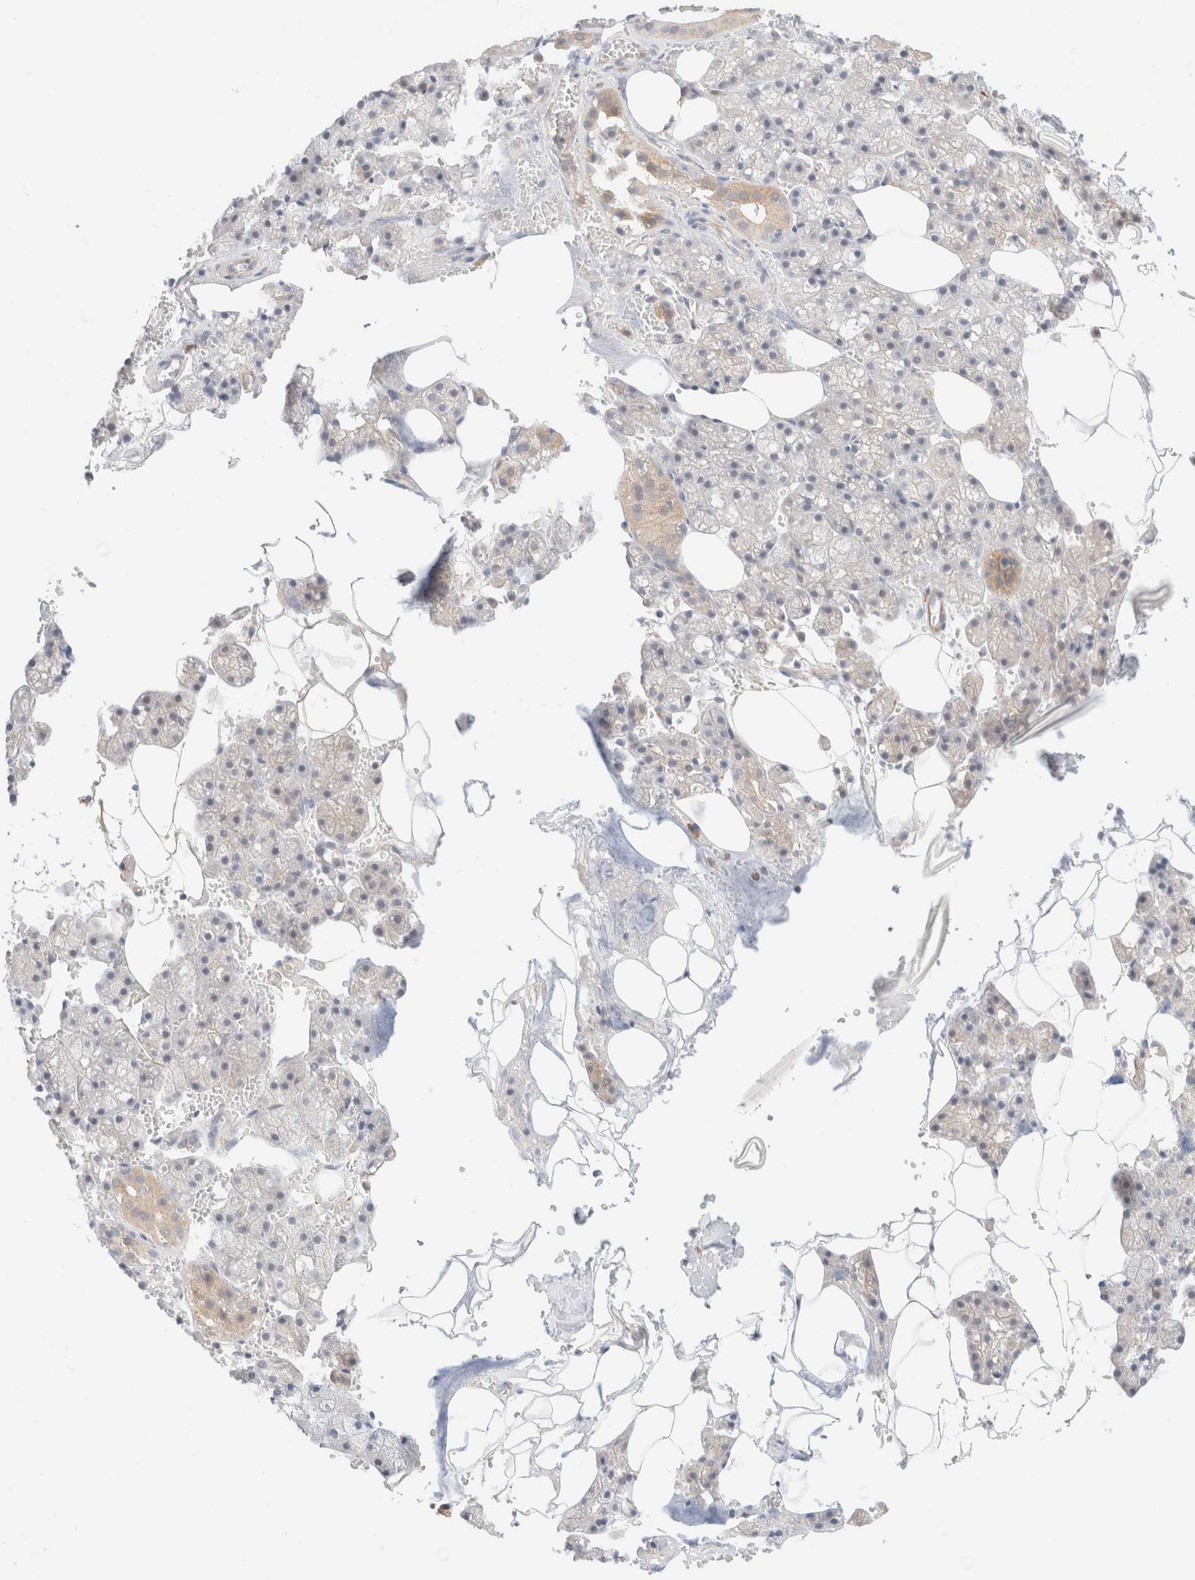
{"staining": {"intensity": "weak", "quantity": "<25%", "location": "cytoplasmic/membranous"}, "tissue": "salivary gland", "cell_type": "Glandular cells", "image_type": "normal", "snomed": [{"axis": "morphology", "description": "Normal tissue, NOS"}, {"axis": "topography", "description": "Salivary gland"}], "caption": "The histopathology image demonstrates no staining of glandular cells in normal salivary gland. The staining is performed using DAB (3,3'-diaminobenzidine) brown chromogen with nuclei counter-stained in using hematoxylin.", "gene": "UNC13B", "patient": {"sex": "male", "age": 62}}